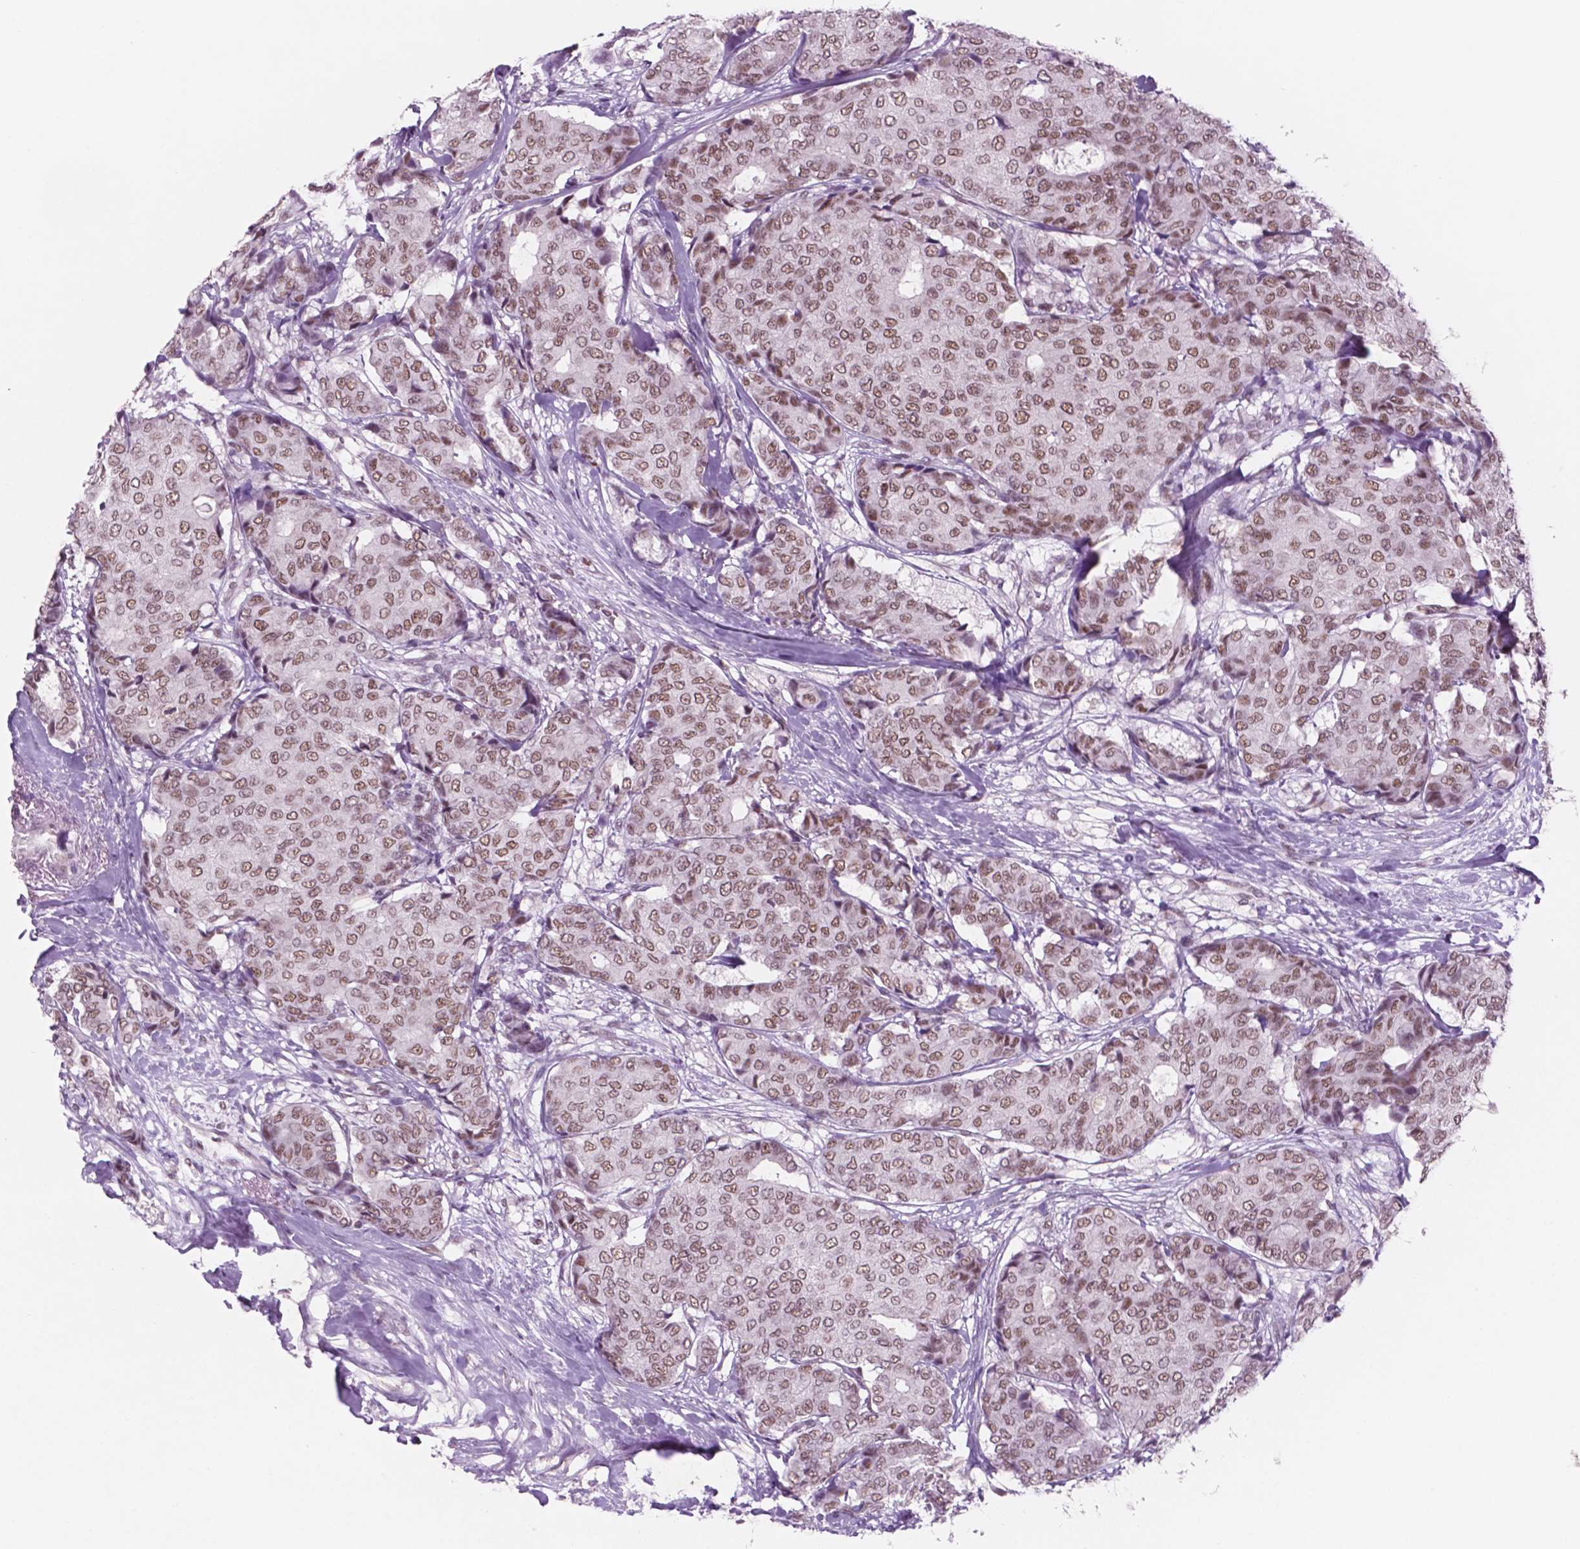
{"staining": {"intensity": "weak", "quantity": ">75%", "location": "nuclear"}, "tissue": "breast cancer", "cell_type": "Tumor cells", "image_type": "cancer", "snomed": [{"axis": "morphology", "description": "Duct carcinoma"}, {"axis": "topography", "description": "Breast"}], "caption": "A histopathology image showing weak nuclear expression in about >75% of tumor cells in invasive ductal carcinoma (breast), as visualized by brown immunohistochemical staining.", "gene": "CTR9", "patient": {"sex": "female", "age": 75}}